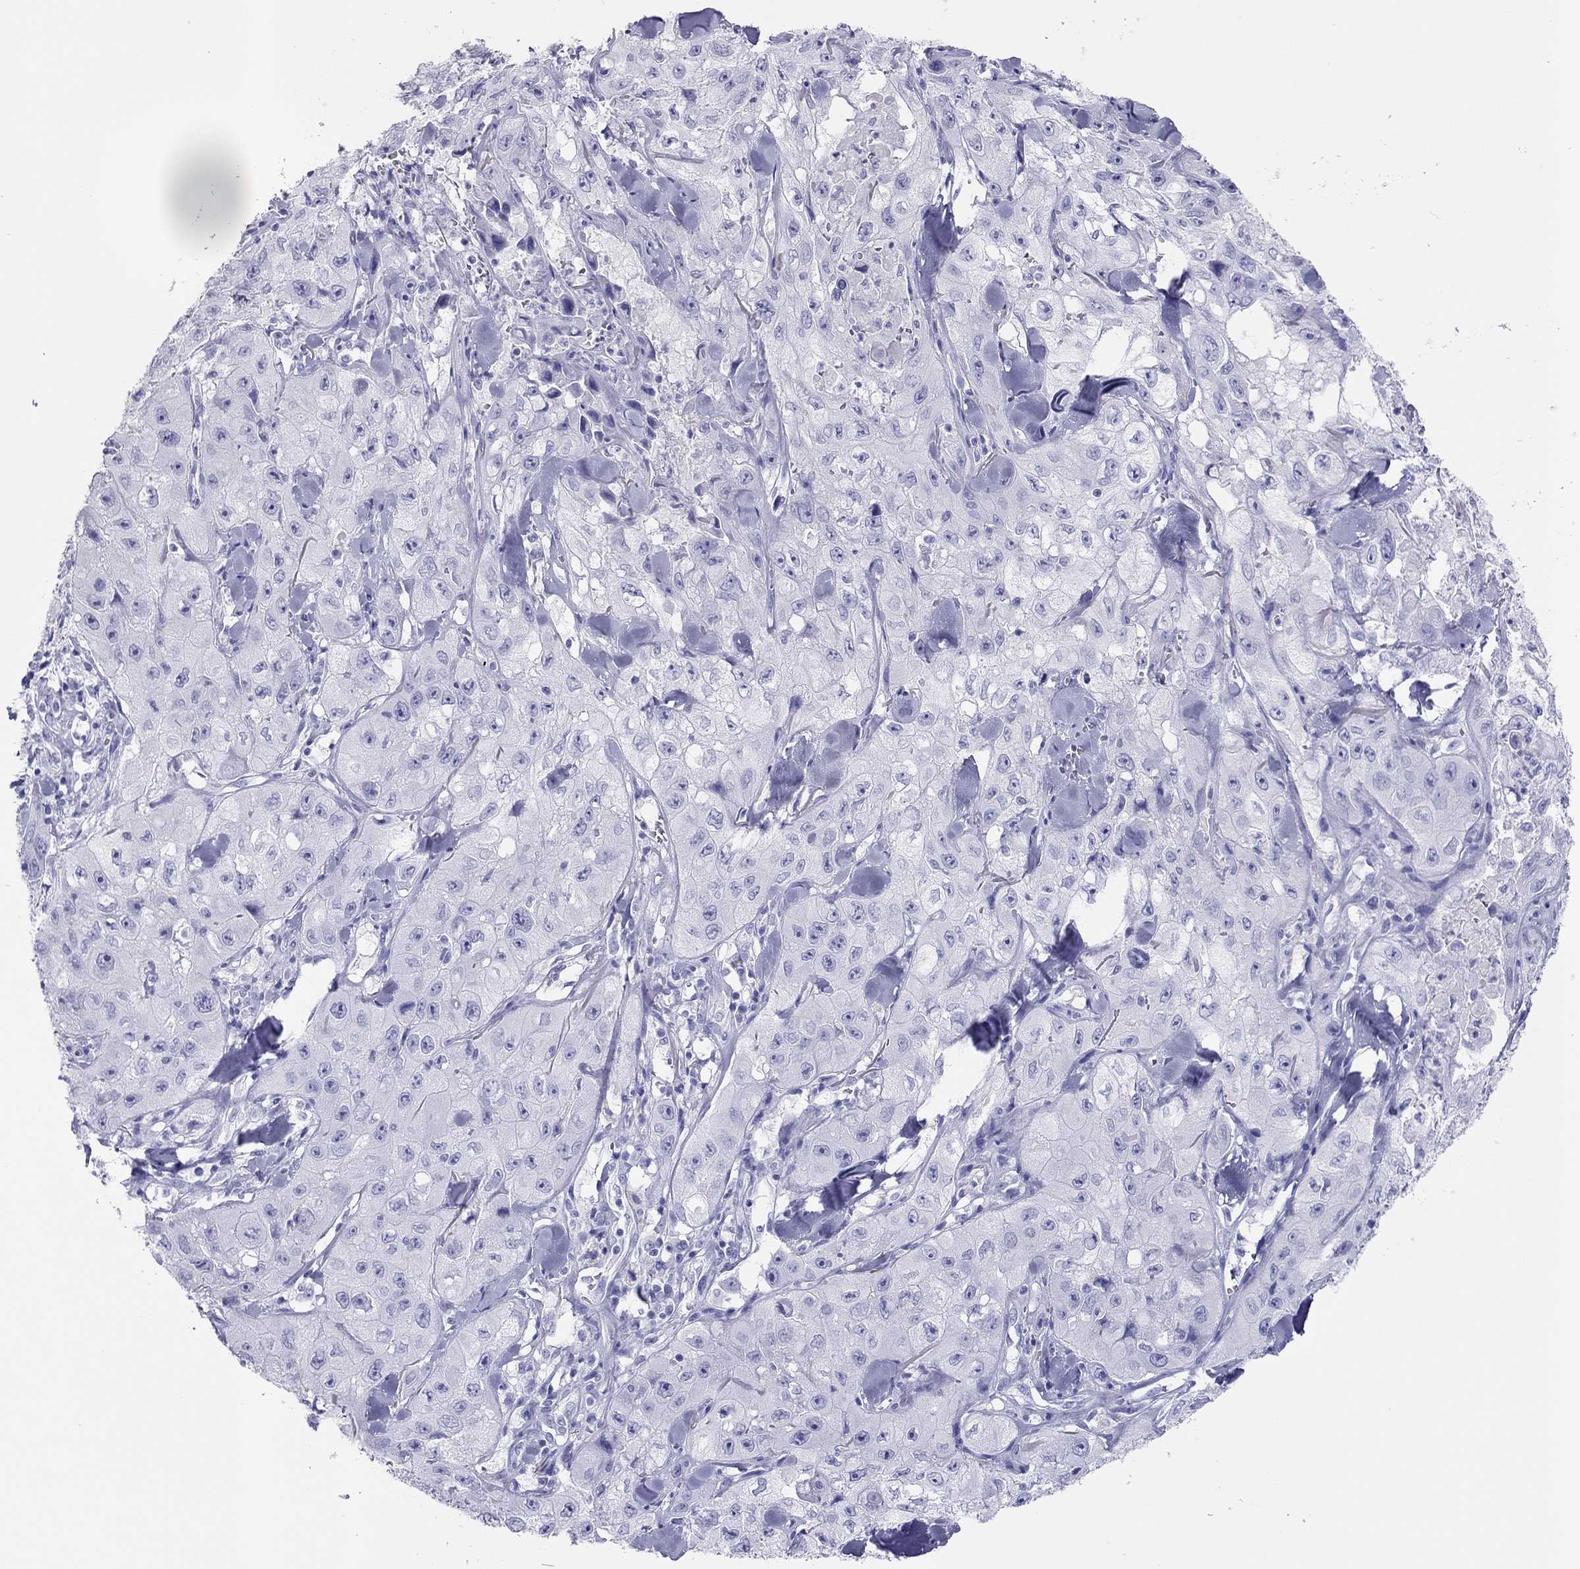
{"staining": {"intensity": "negative", "quantity": "none", "location": "none"}, "tissue": "skin cancer", "cell_type": "Tumor cells", "image_type": "cancer", "snomed": [{"axis": "morphology", "description": "Squamous cell carcinoma, NOS"}, {"axis": "topography", "description": "Skin"}, {"axis": "topography", "description": "Subcutis"}], "caption": "IHC image of skin cancer (squamous cell carcinoma) stained for a protein (brown), which exhibits no positivity in tumor cells.", "gene": "TSHB", "patient": {"sex": "male", "age": 73}}